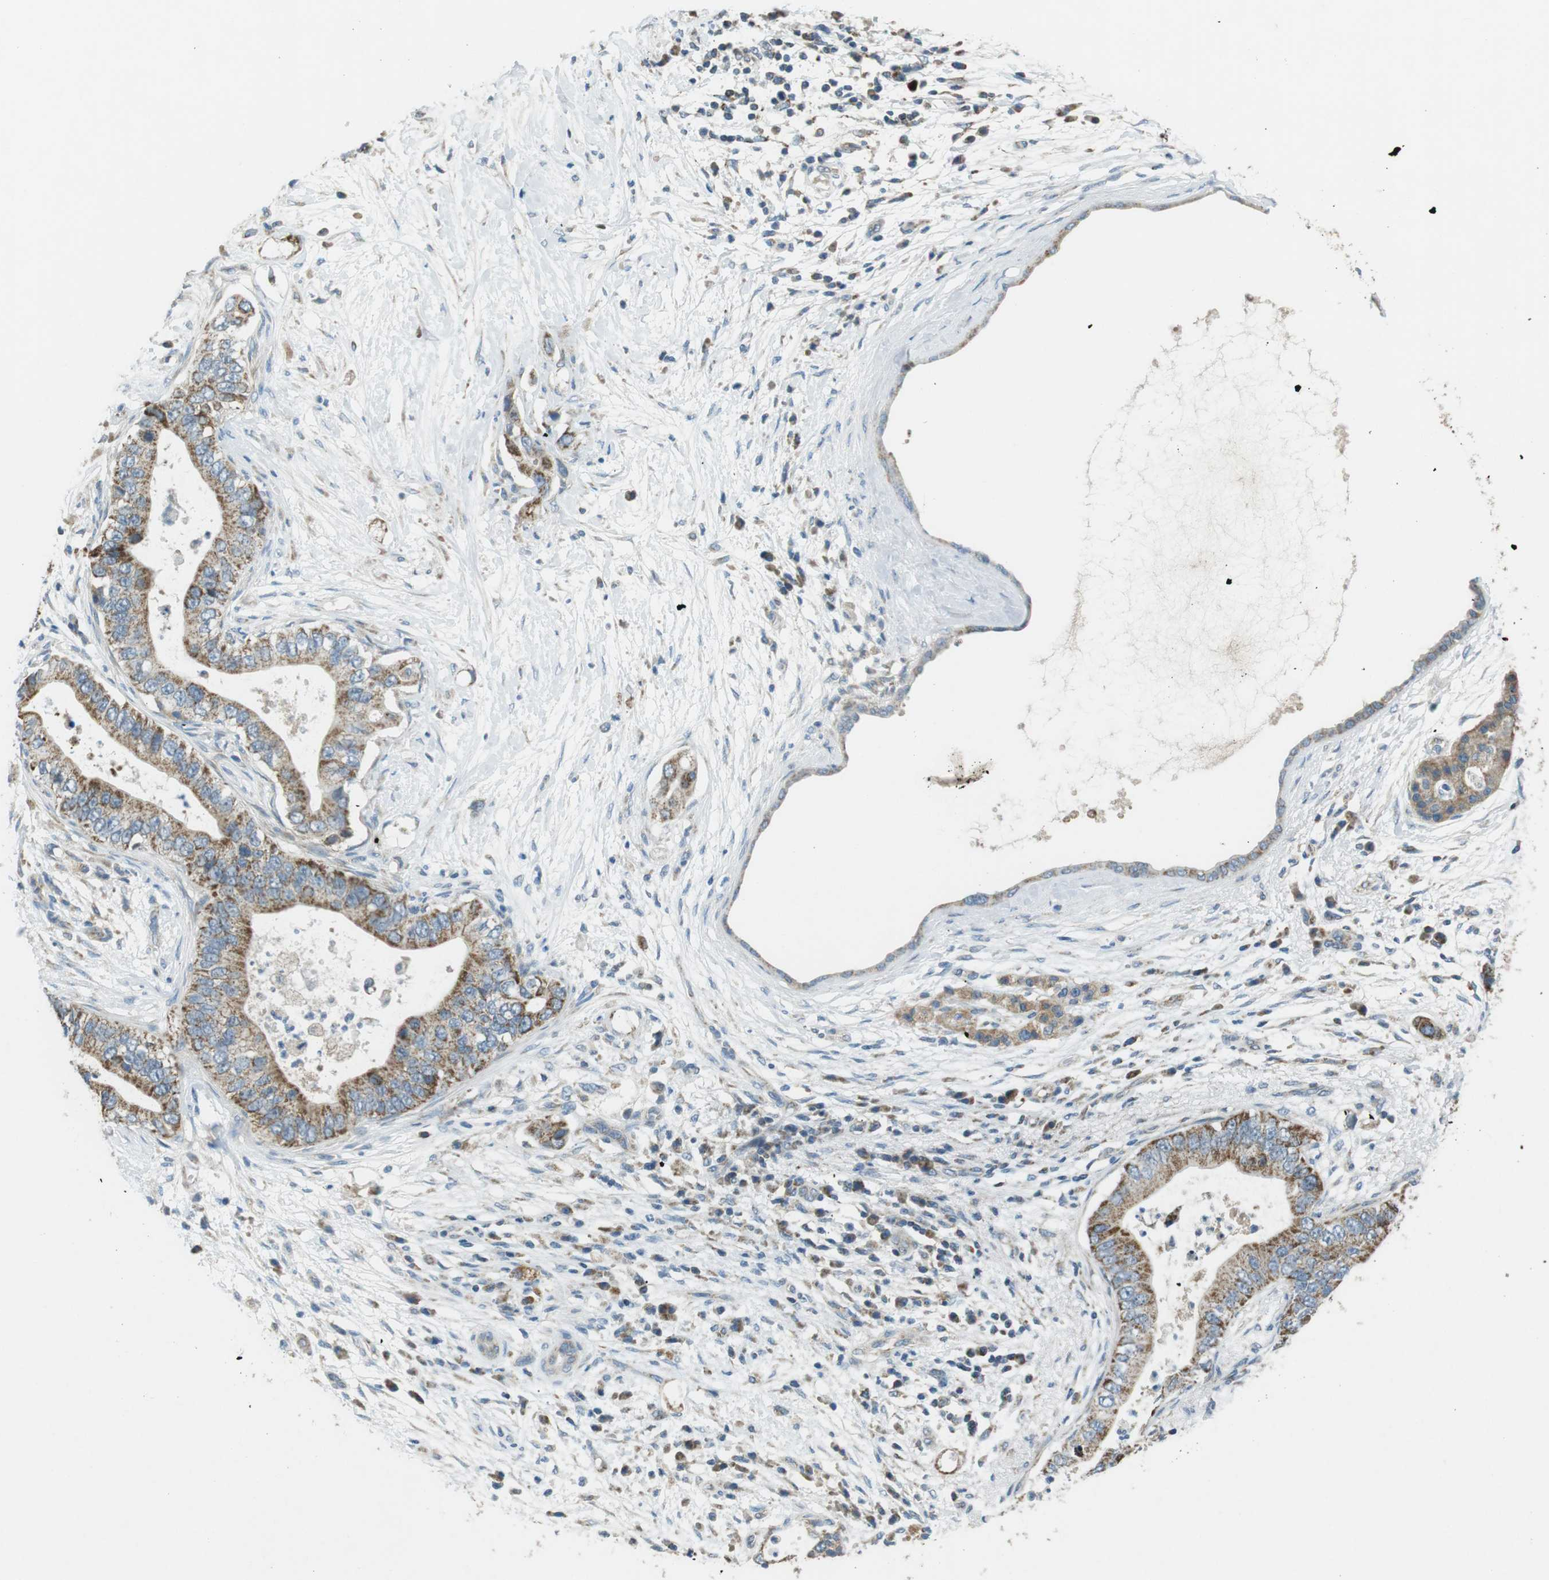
{"staining": {"intensity": "moderate", "quantity": ">75%", "location": "cytoplasmic/membranous"}, "tissue": "pancreatic cancer", "cell_type": "Tumor cells", "image_type": "cancer", "snomed": [{"axis": "morphology", "description": "Adenocarcinoma, NOS"}, {"axis": "topography", "description": "Pancreas"}], "caption": "This histopathology image exhibits immunohistochemistry staining of pancreatic cancer, with medium moderate cytoplasmic/membranous expression in about >75% of tumor cells.", "gene": "BACE1", "patient": {"sex": "male", "age": 77}}